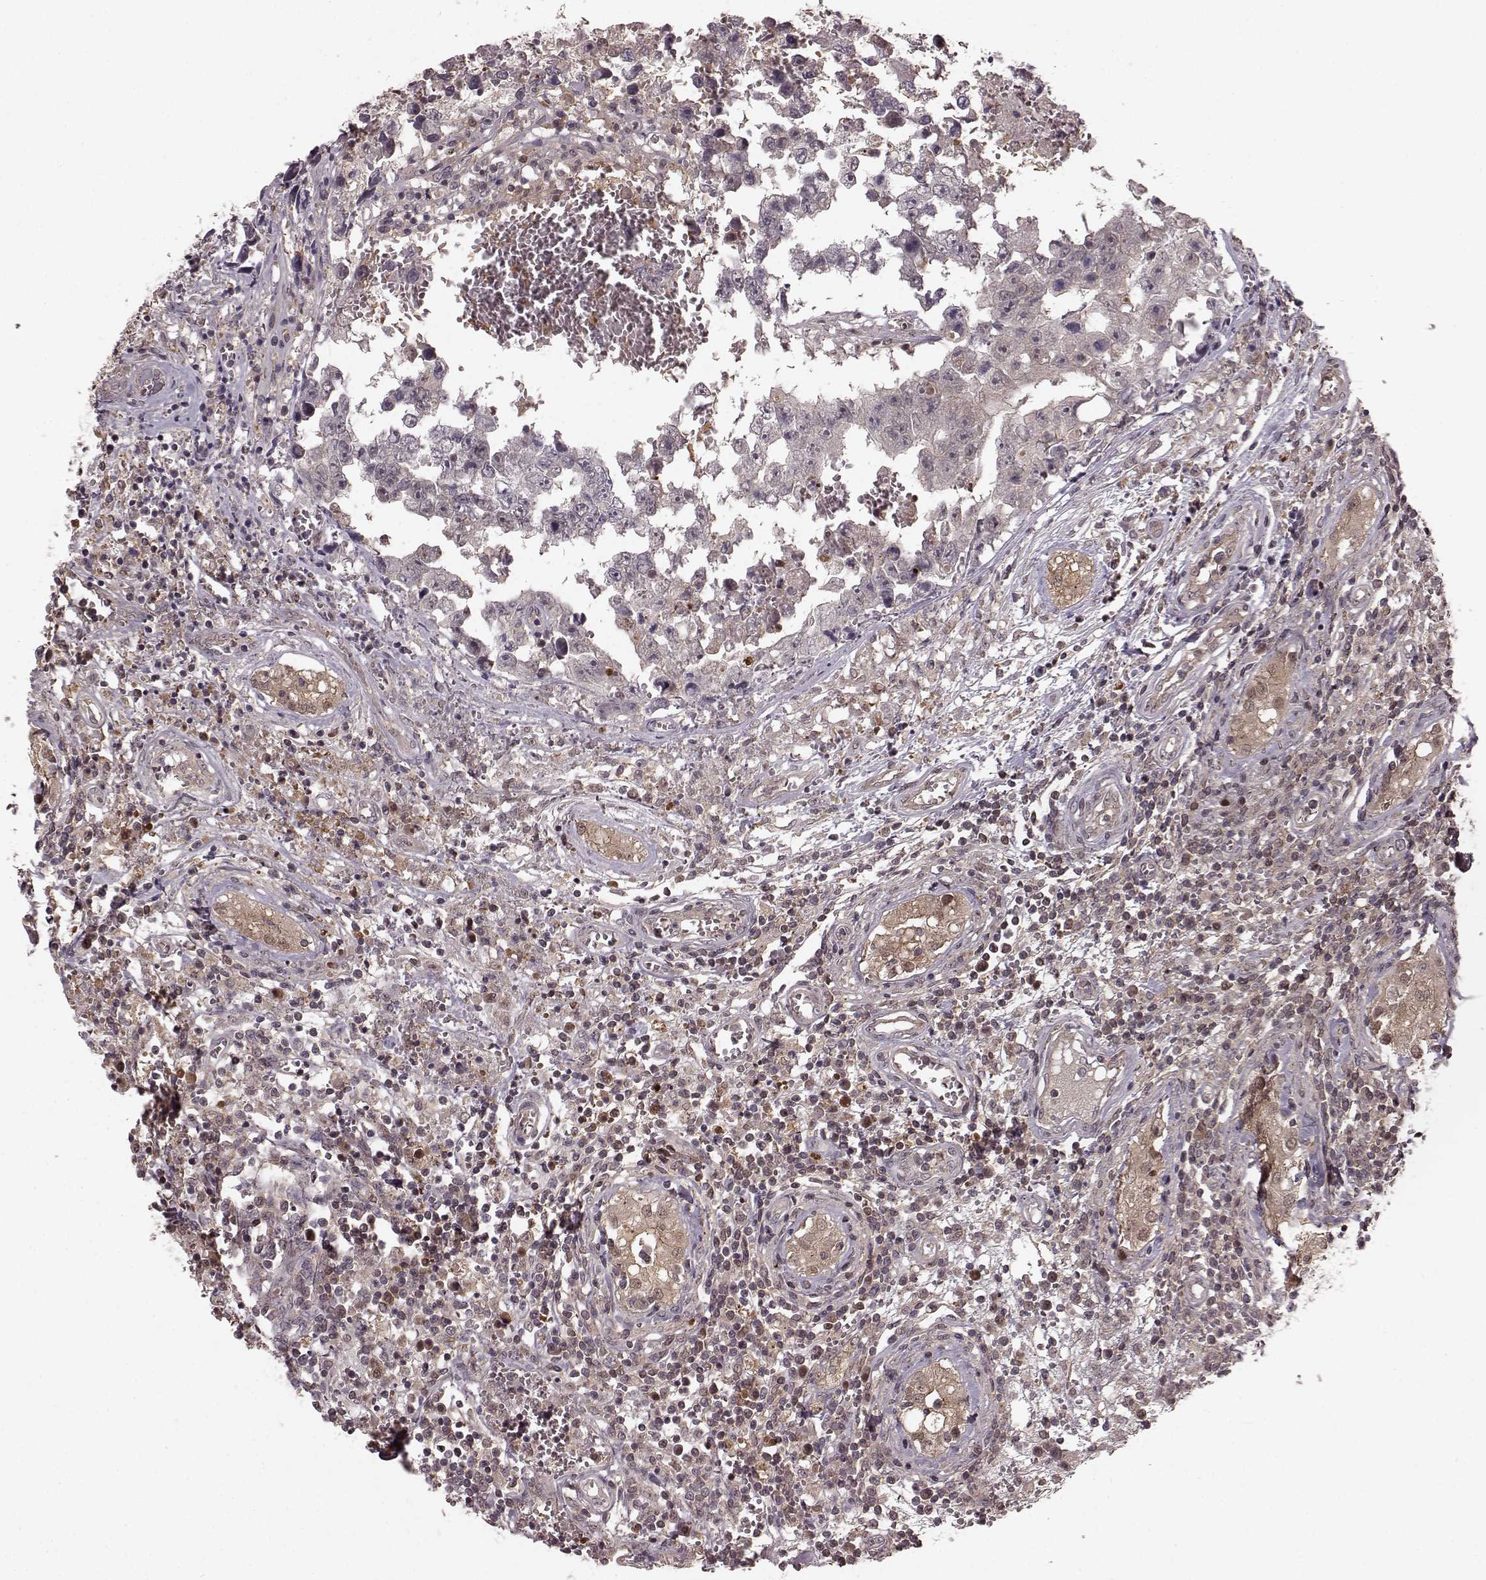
{"staining": {"intensity": "negative", "quantity": "none", "location": "none"}, "tissue": "testis cancer", "cell_type": "Tumor cells", "image_type": "cancer", "snomed": [{"axis": "morphology", "description": "Carcinoma, Embryonal, NOS"}, {"axis": "topography", "description": "Testis"}], "caption": "This is an immunohistochemistry (IHC) histopathology image of embryonal carcinoma (testis). There is no staining in tumor cells.", "gene": "GSS", "patient": {"sex": "male", "age": 36}}